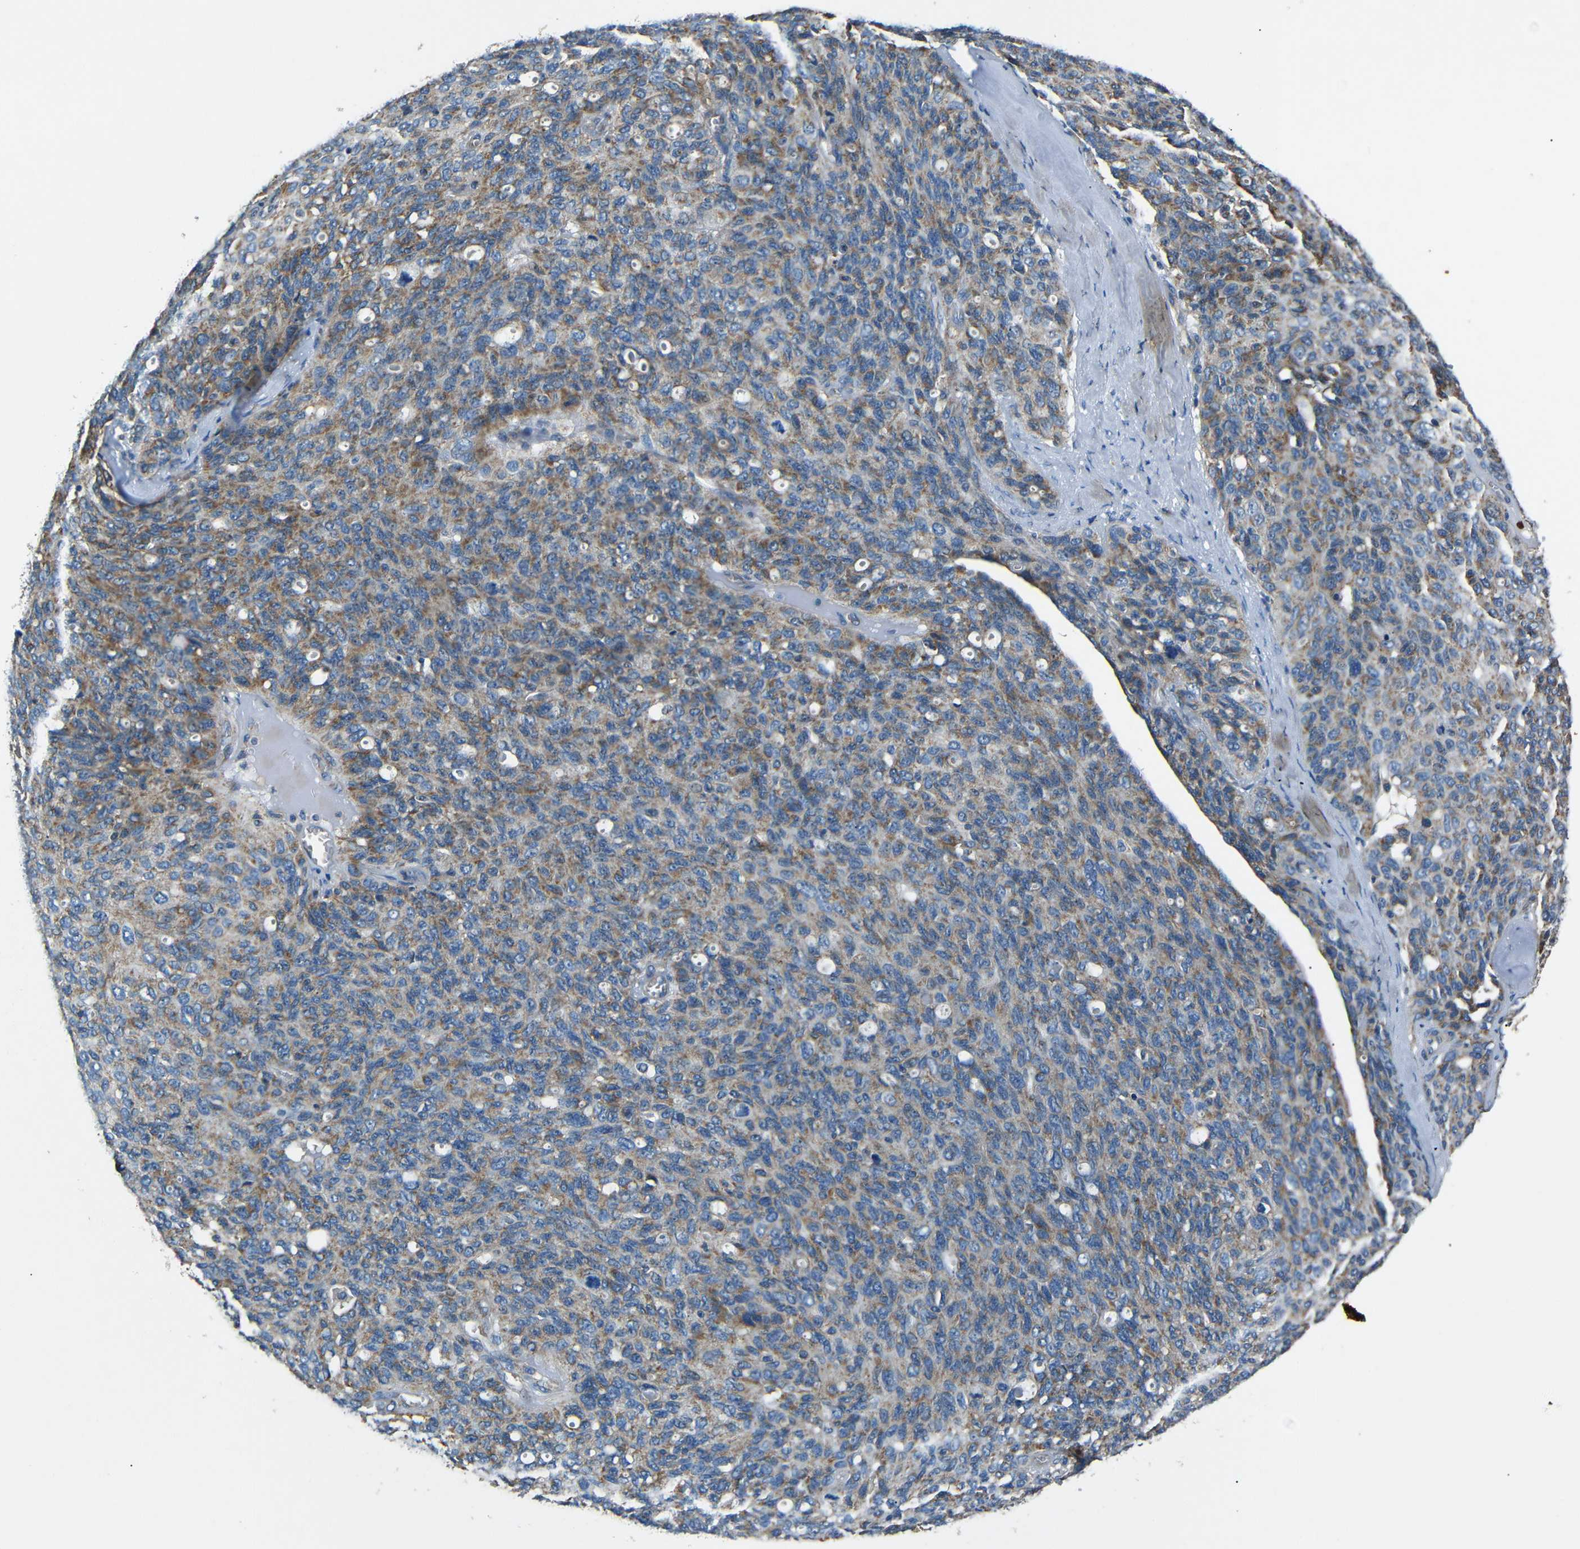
{"staining": {"intensity": "moderate", "quantity": ">75%", "location": "cytoplasmic/membranous"}, "tissue": "ovarian cancer", "cell_type": "Tumor cells", "image_type": "cancer", "snomed": [{"axis": "morphology", "description": "Carcinoma, endometroid"}, {"axis": "topography", "description": "Ovary"}], "caption": "The histopathology image reveals a brown stain indicating the presence of a protein in the cytoplasmic/membranous of tumor cells in ovarian endometroid carcinoma.", "gene": "NETO2", "patient": {"sex": "female", "age": 60}}